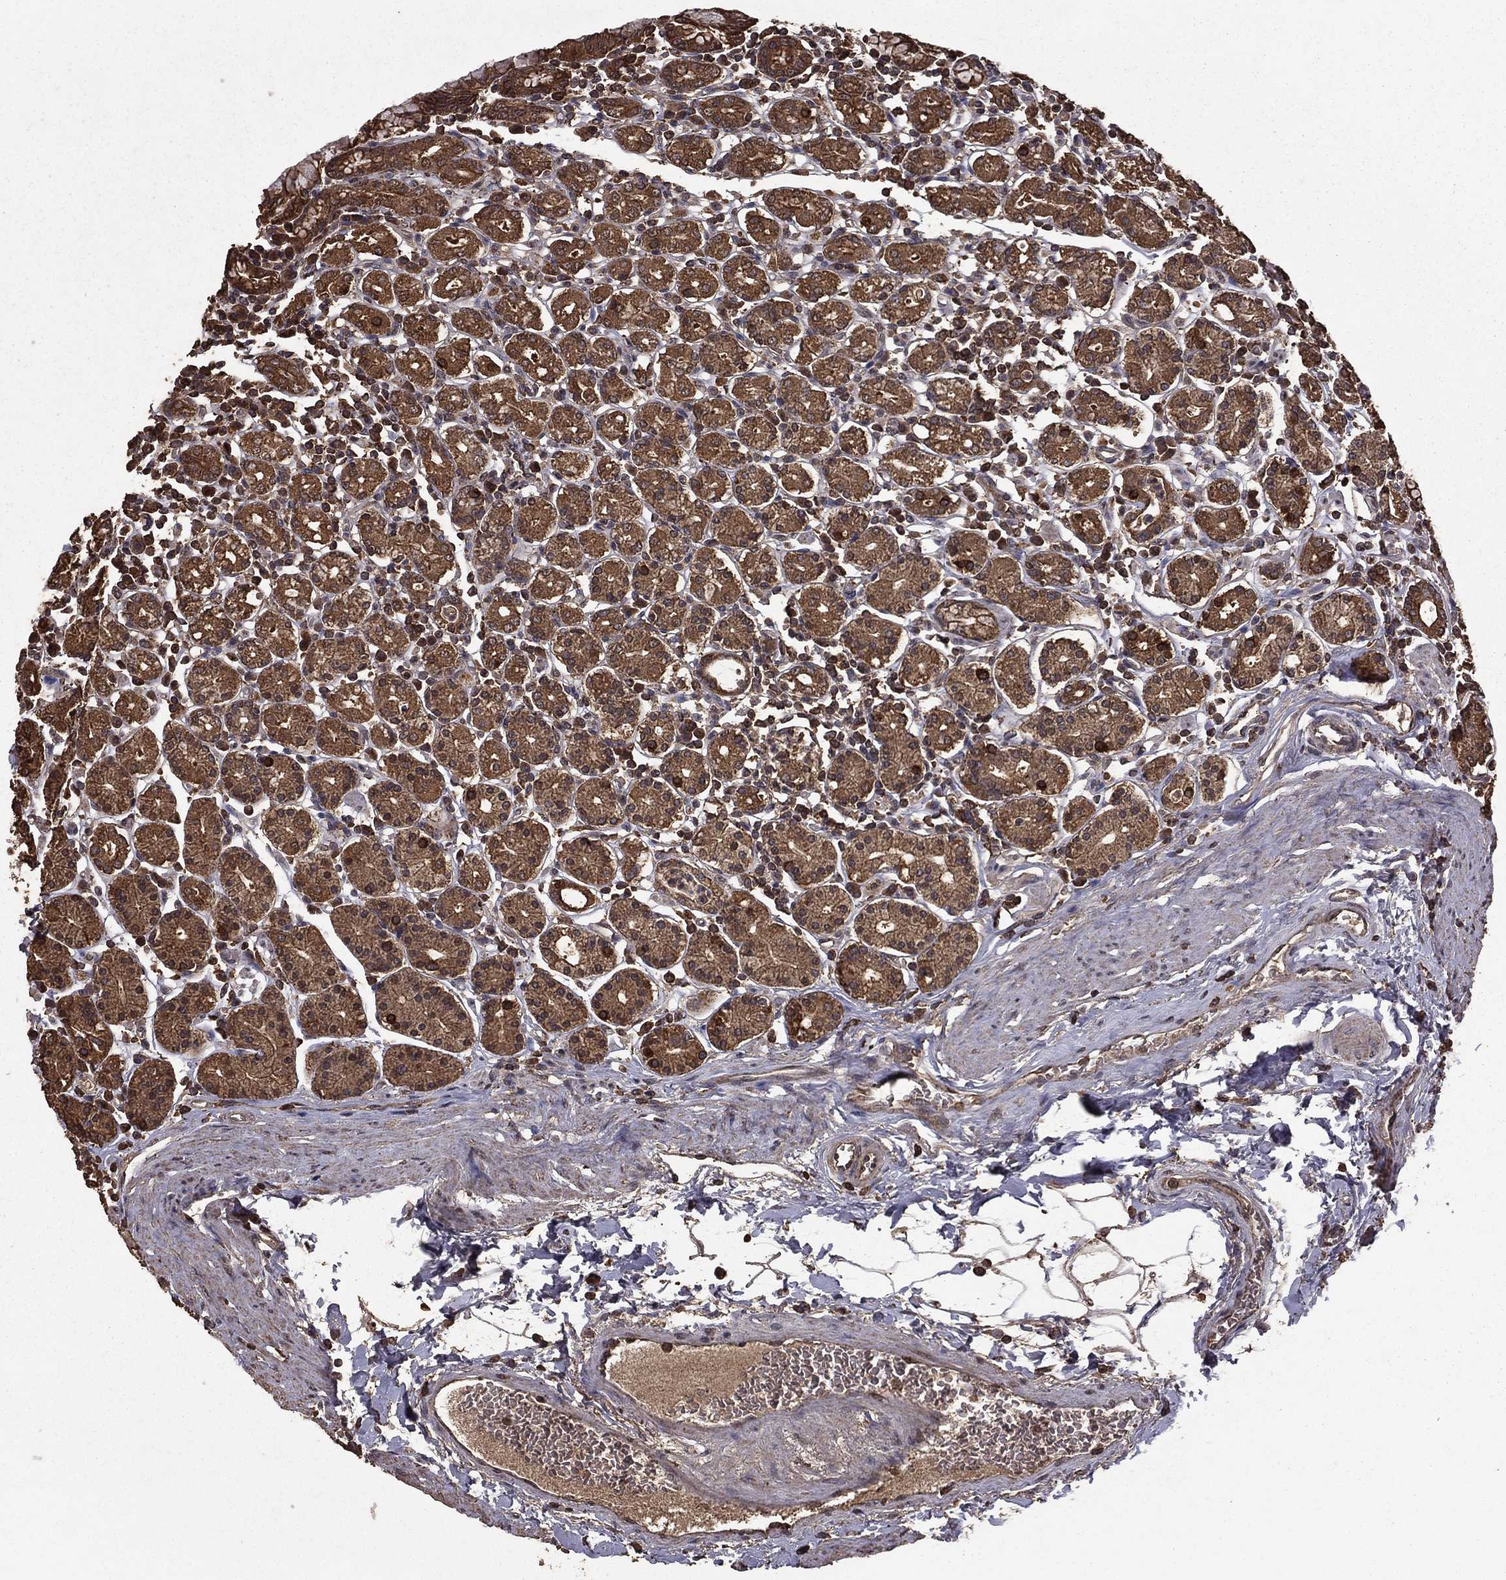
{"staining": {"intensity": "moderate", "quantity": ">75%", "location": "cytoplasmic/membranous"}, "tissue": "stomach", "cell_type": "Glandular cells", "image_type": "normal", "snomed": [{"axis": "morphology", "description": "Normal tissue, NOS"}, {"axis": "topography", "description": "Stomach, upper"}, {"axis": "topography", "description": "Stomach"}], "caption": "High-magnification brightfield microscopy of unremarkable stomach stained with DAB (brown) and counterstained with hematoxylin (blue). glandular cells exhibit moderate cytoplasmic/membranous positivity is appreciated in about>75% of cells. (Stains: DAB in brown, nuclei in blue, Microscopy: brightfield microscopy at high magnification).", "gene": "BIRC6", "patient": {"sex": "male", "age": 62}}